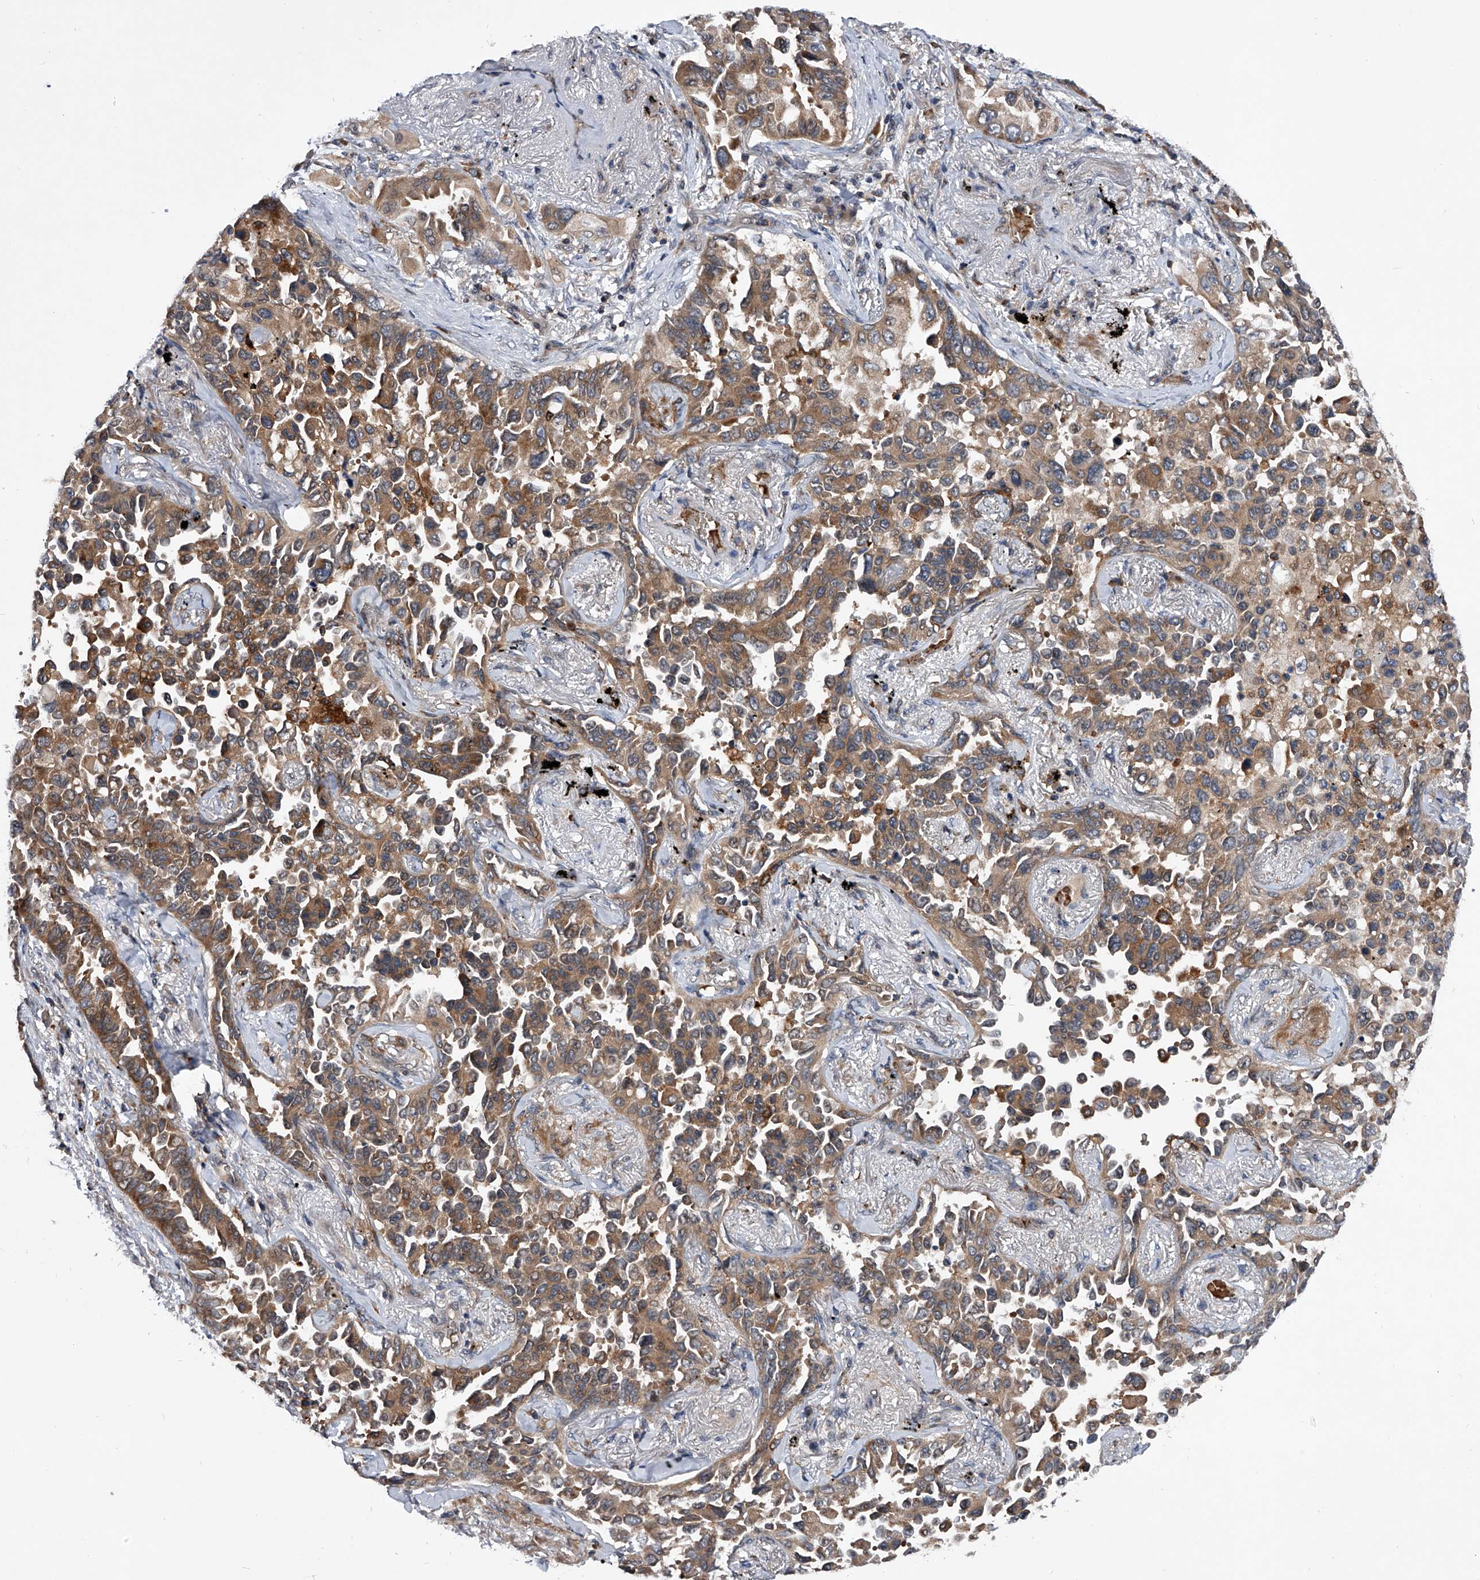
{"staining": {"intensity": "moderate", "quantity": ">75%", "location": "cytoplasmic/membranous"}, "tissue": "lung cancer", "cell_type": "Tumor cells", "image_type": "cancer", "snomed": [{"axis": "morphology", "description": "Adenocarcinoma, NOS"}, {"axis": "topography", "description": "Lung"}], "caption": "This micrograph reveals IHC staining of human lung cancer, with medium moderate cytoplasmic/membranous expression in approximately >75% of tumor cells.", "gene": "ZNF30", "patient": {"sex": "female", "age": 67}}